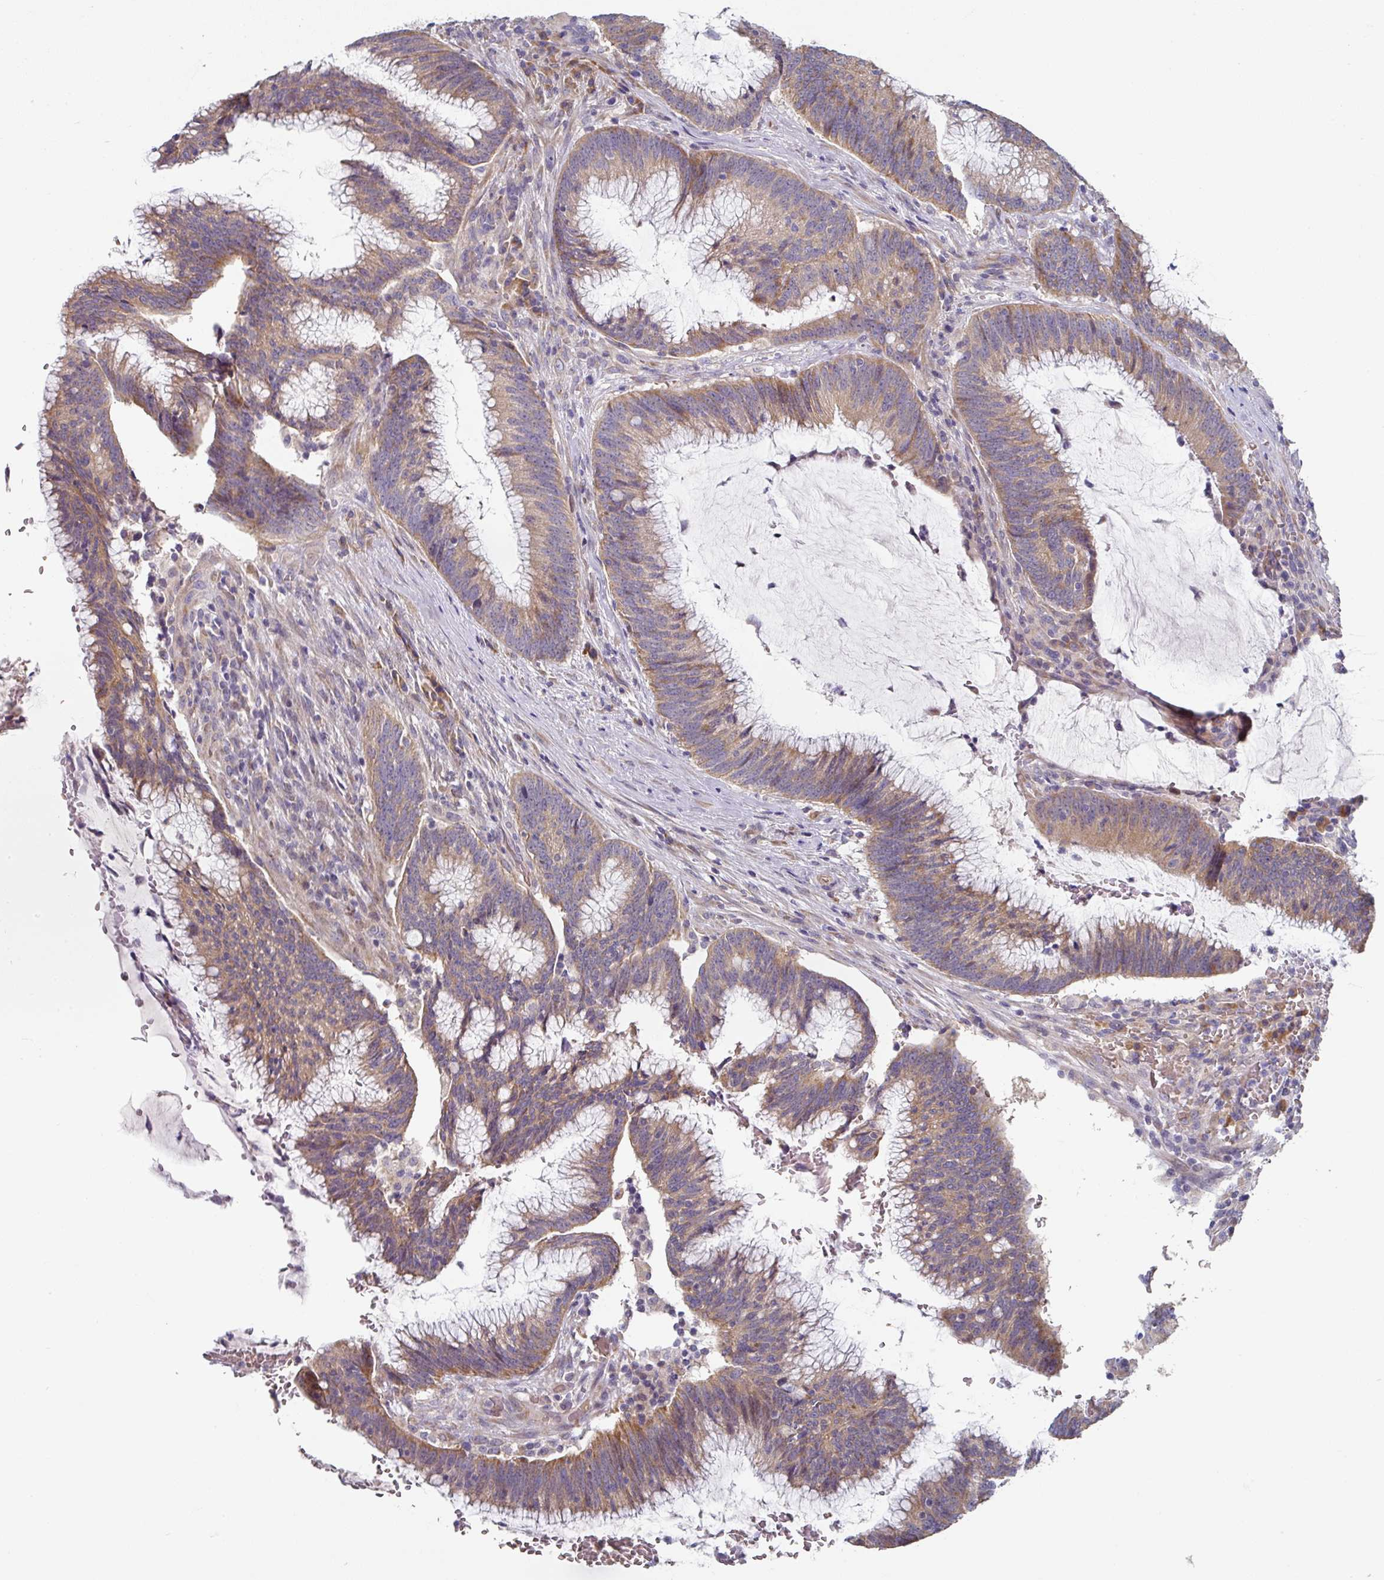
{"staining": {"intensity": "moderate", "quantity": ">75%", "location": "cytoplasmic/membranous"}, "tissue": "colorectal cancer", "cell_type": "Tumor cells", "image_type": "cancer", "snomed": [{"axis": "morphology", "description": "Adenocarcinoma, NOS"}, {"axis": "topography", "description": "Rectum"}], "caption": "Moderate cytoplasmic/membranous staining is appreciated in about >75% of tumor cells in colorectal cancer (adenocarcinoma).", "gene": "PYROXD2", "patient": {"sex": "female", "age": 77}}